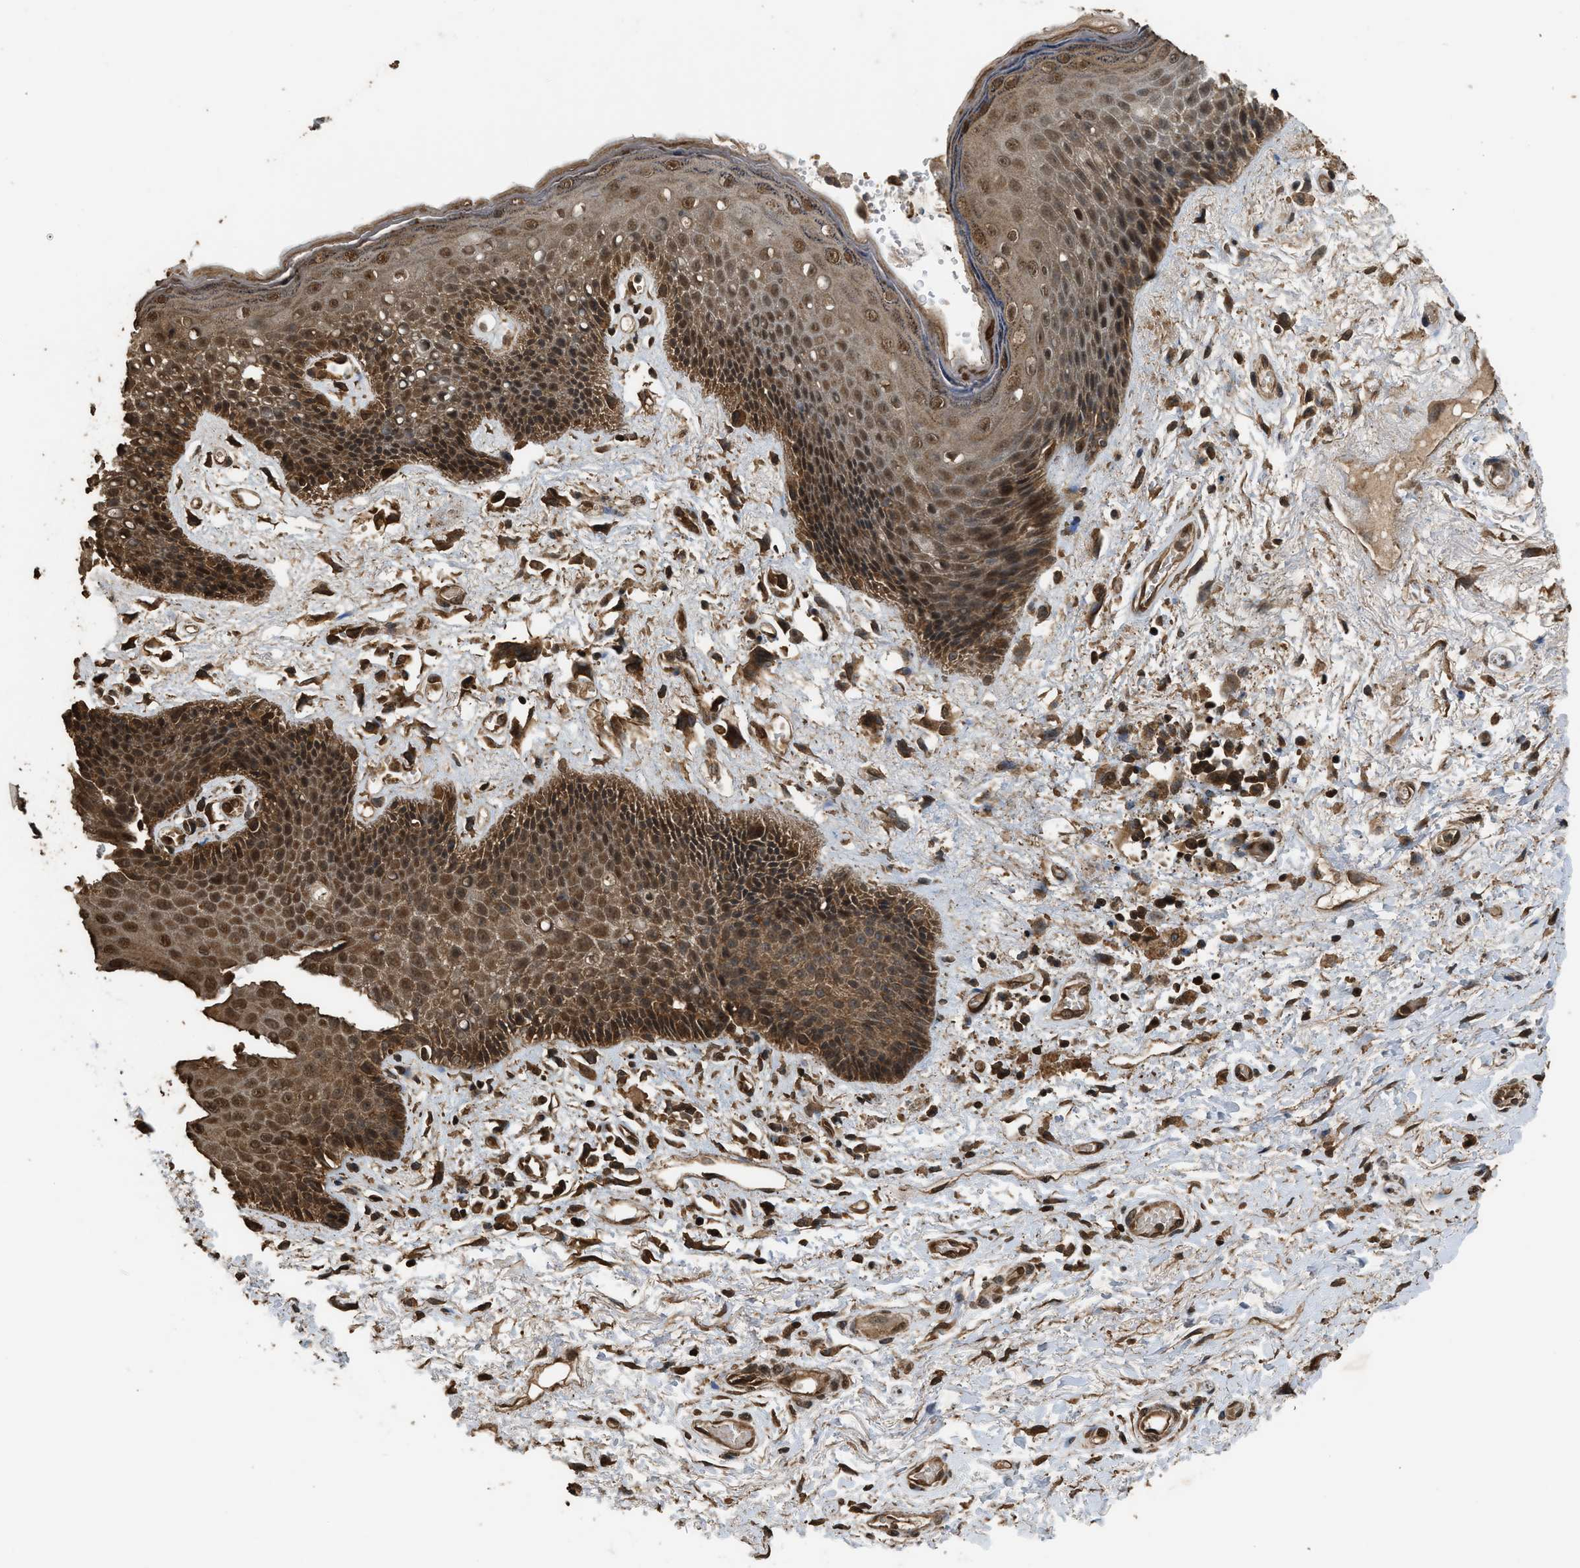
{"staining": {"intensity": "moderate", "quantity": ">75%", "location": "cytoplasmic/membranous,nuclear"}, "tissue": "skin", "cell_type": "Epidermal cells", "image_type": "normal", "snomed": [{"axis": "morphology", "description": "Normal tissue, NOS"}, {"axis": "topography", "description": "Anal"}], "caption": "A high-resolution micrograph shows IHC staining of unremarkable skin, which reveals moderate cytoplasmic/membranous,nuclear positivity in approximately >75% of epidermal cells.", "gene": "MYBL2", "patient": {"sex": "female", "age": 46}}